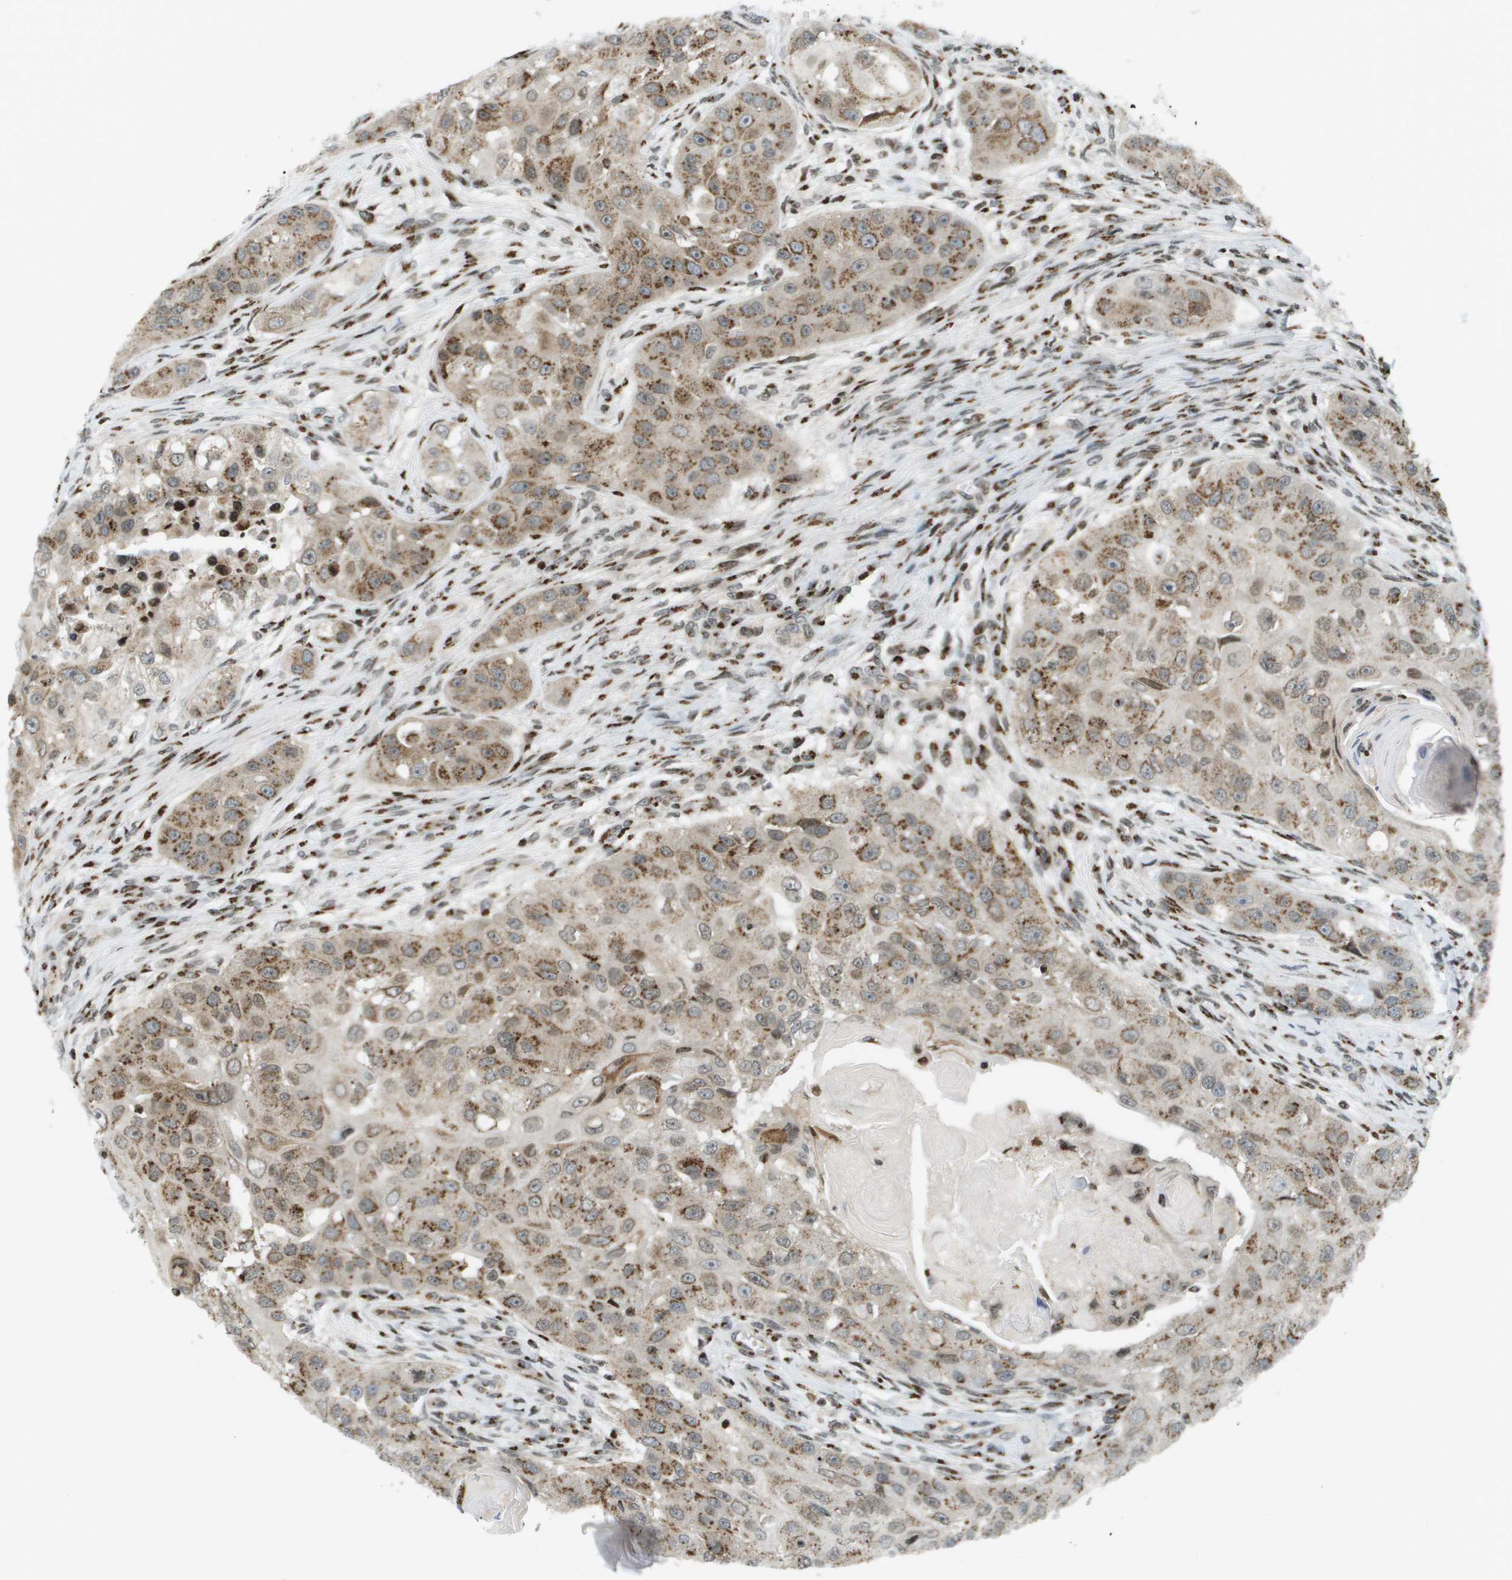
{"staining": {"intensity": "moderate", "quantity": ">75%", "location": "cytoplasmic/membranous"}, "tissue": "head and neck cancer", "cell_type": "Tumor cells", "image_type": "cancer", "snomed": [{"axis": "morphology", "description": "Normal tissue, NOS"}, {"axis": "morphology", "description": "Squamous cell carcinoma, NOS"}, {"axis": "topography", "description": "Skeletal muscle"}, {"axis": "topography", "description": "Head-Neck"}], "caption": "A medium amount of moderate cytoplasmic/membranous expression is identified in about >75% of tumor cells in head and neck squamous cell carcinoma tissue.", "gene": "EVC", "patient": {"sex": "male", "age": 51}}